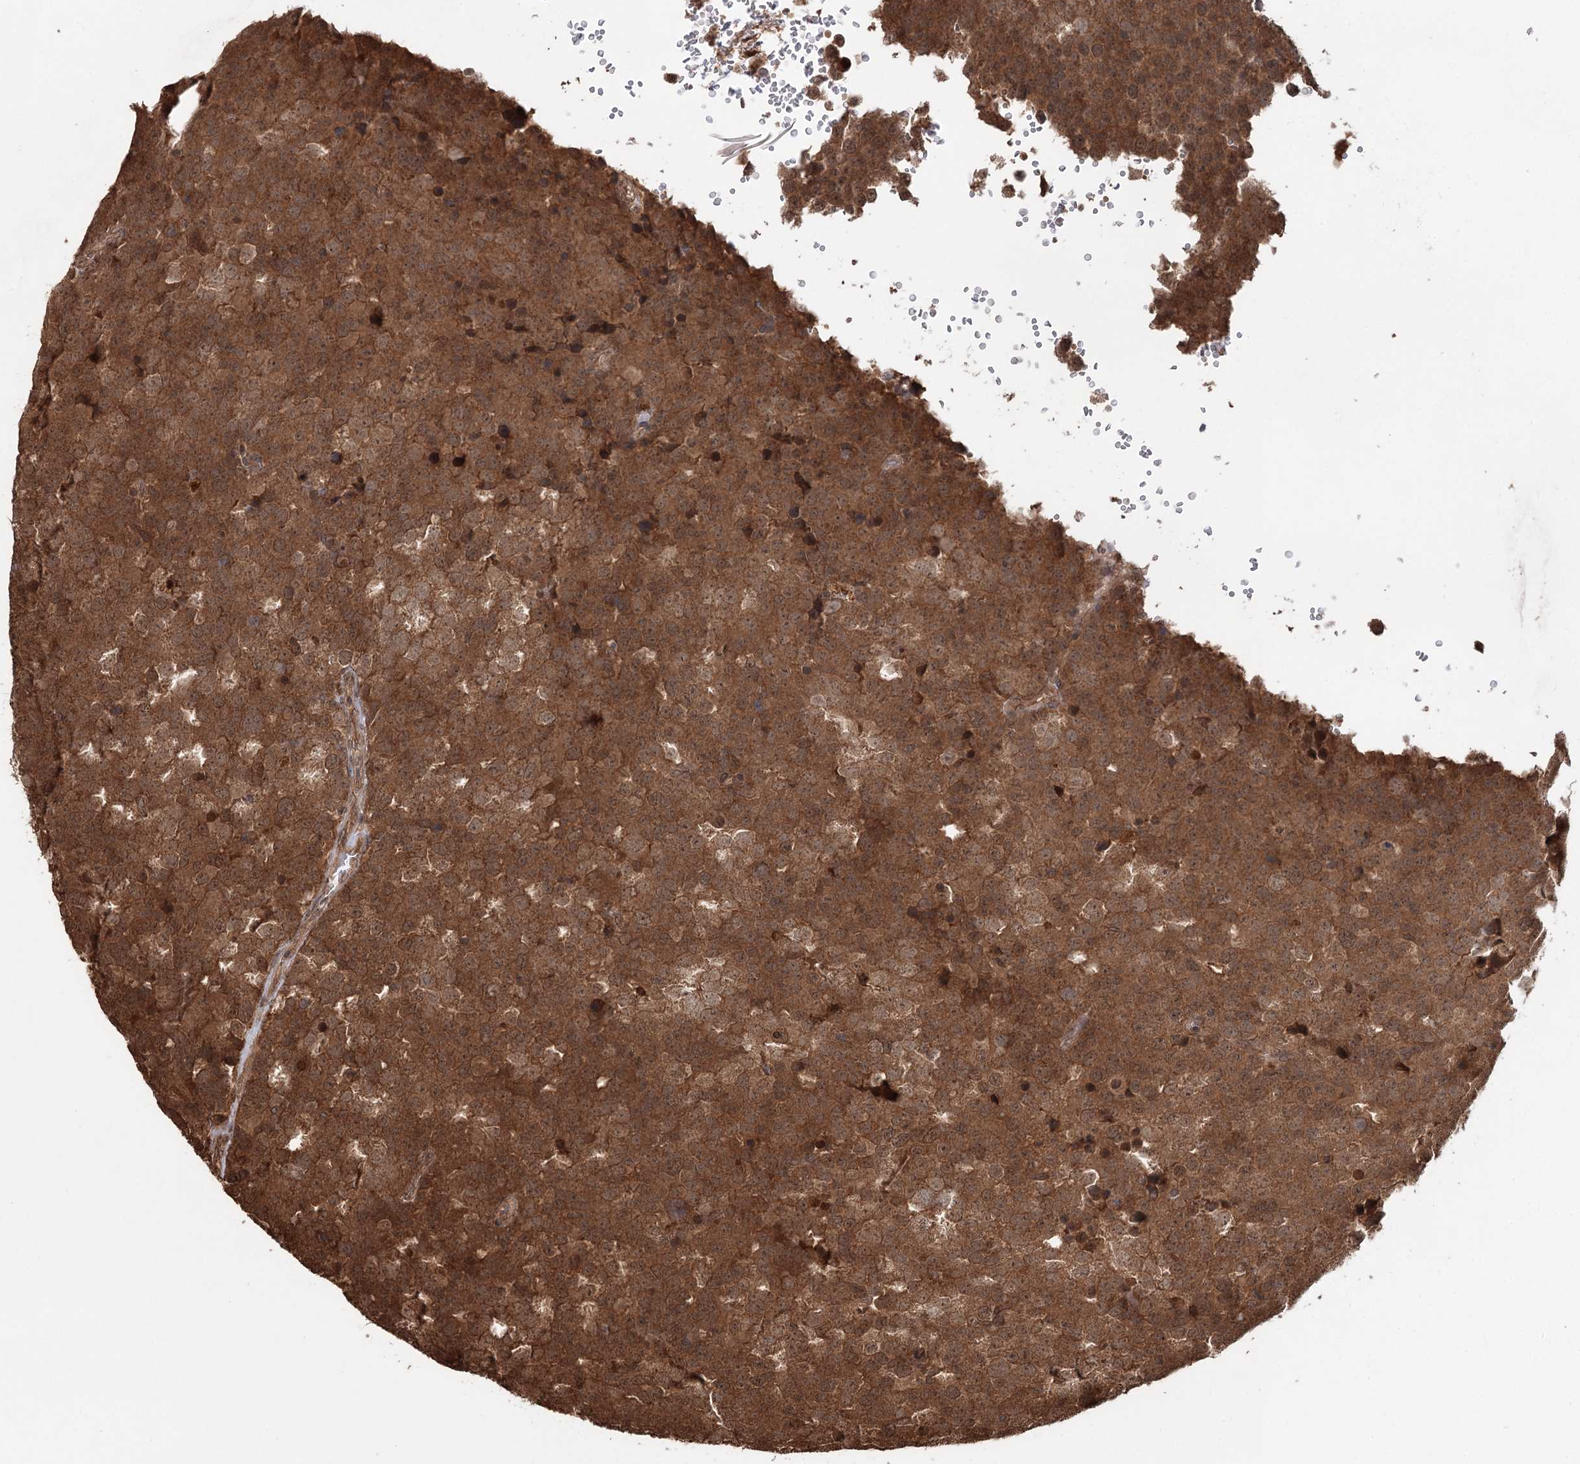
{"staining": {"intensity": "strong", "quantity": ">75%", "location": "cytoplasmic/membranous,nuclear"}, "tissue": "testis cancer", "cell_type": "Tumor cells", "image_type": "cancer", "snomed": [{"axis": "morphology", "description": "Seminoma, NOS"}, {"axis": "topography", "description": "Testis"}], "caption": "Protein expression analysis of human testis cancer (seminoma) reveals strong cytoplasmic/membranous and nuclear staining in about >75% of tumor cells.", "gene": "N6AMT1", "patient": {"sex": "male", "age": 71}}